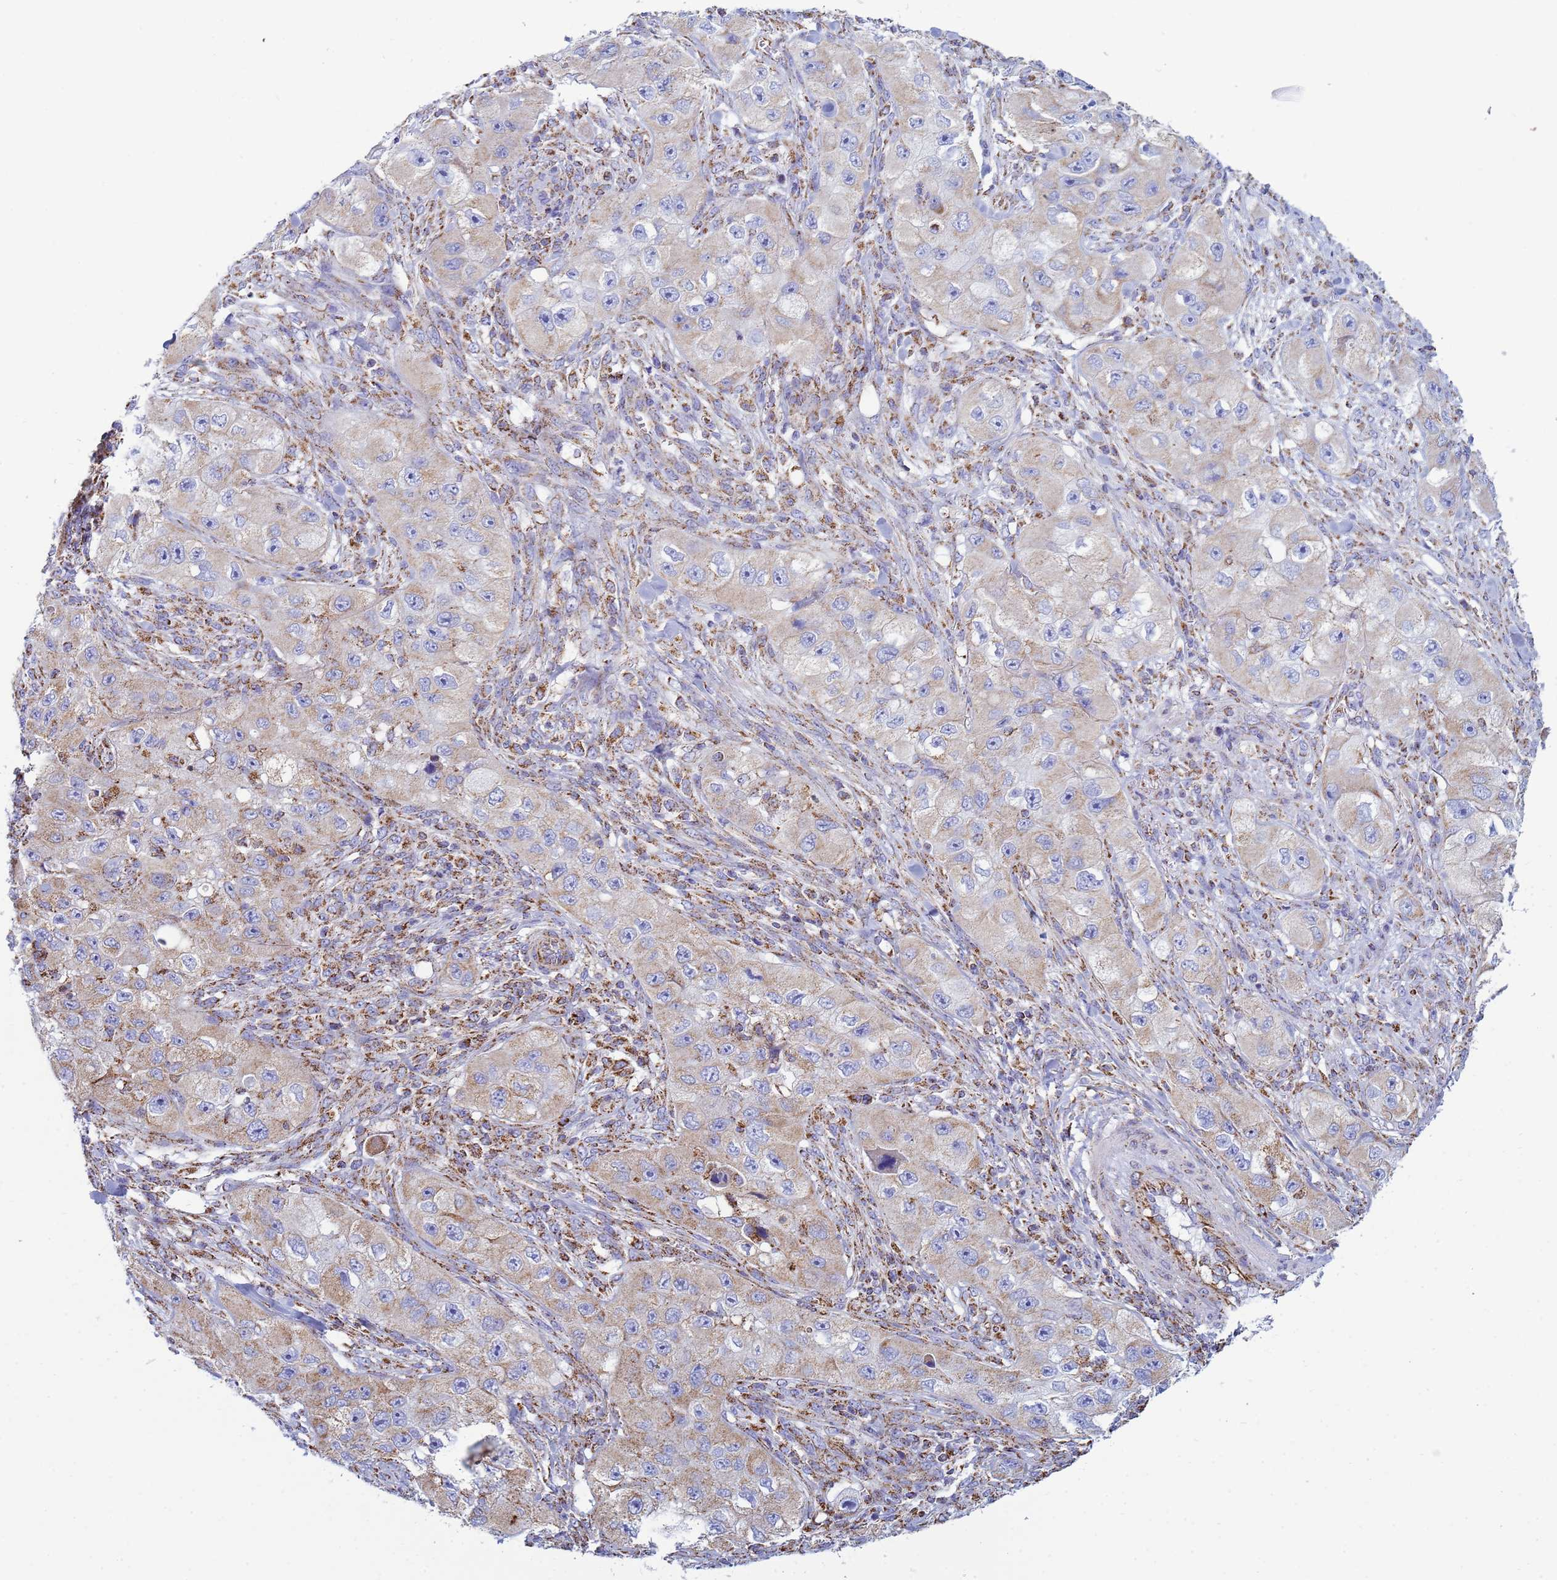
{"staining": {"intensity": "weak", "quantity": "25%-75%", "location": "cytoplasmic/membranous"}, "tissue": "skin cancer", "cell_type": "Tumor cells", "image_type": "cancer", "snomed": [{"axis": "morphology", "description": "Squamous cell carcinoma, NOS"}, {"axis": "topography", "description": "Skin"}, {"axis": "topography", "description": "Subcutis"}], "caption": "Protein expression analysis of human skin cancer (squamous cell carcinoma) reveals weak cytoplasmic/membranous expression in about 25%-75% of tumor cells. The protein is shown in brown color, while the nuclei are stained blue.", "gene": "COQ4", "patient": {"sex": "male", "age": 73}}